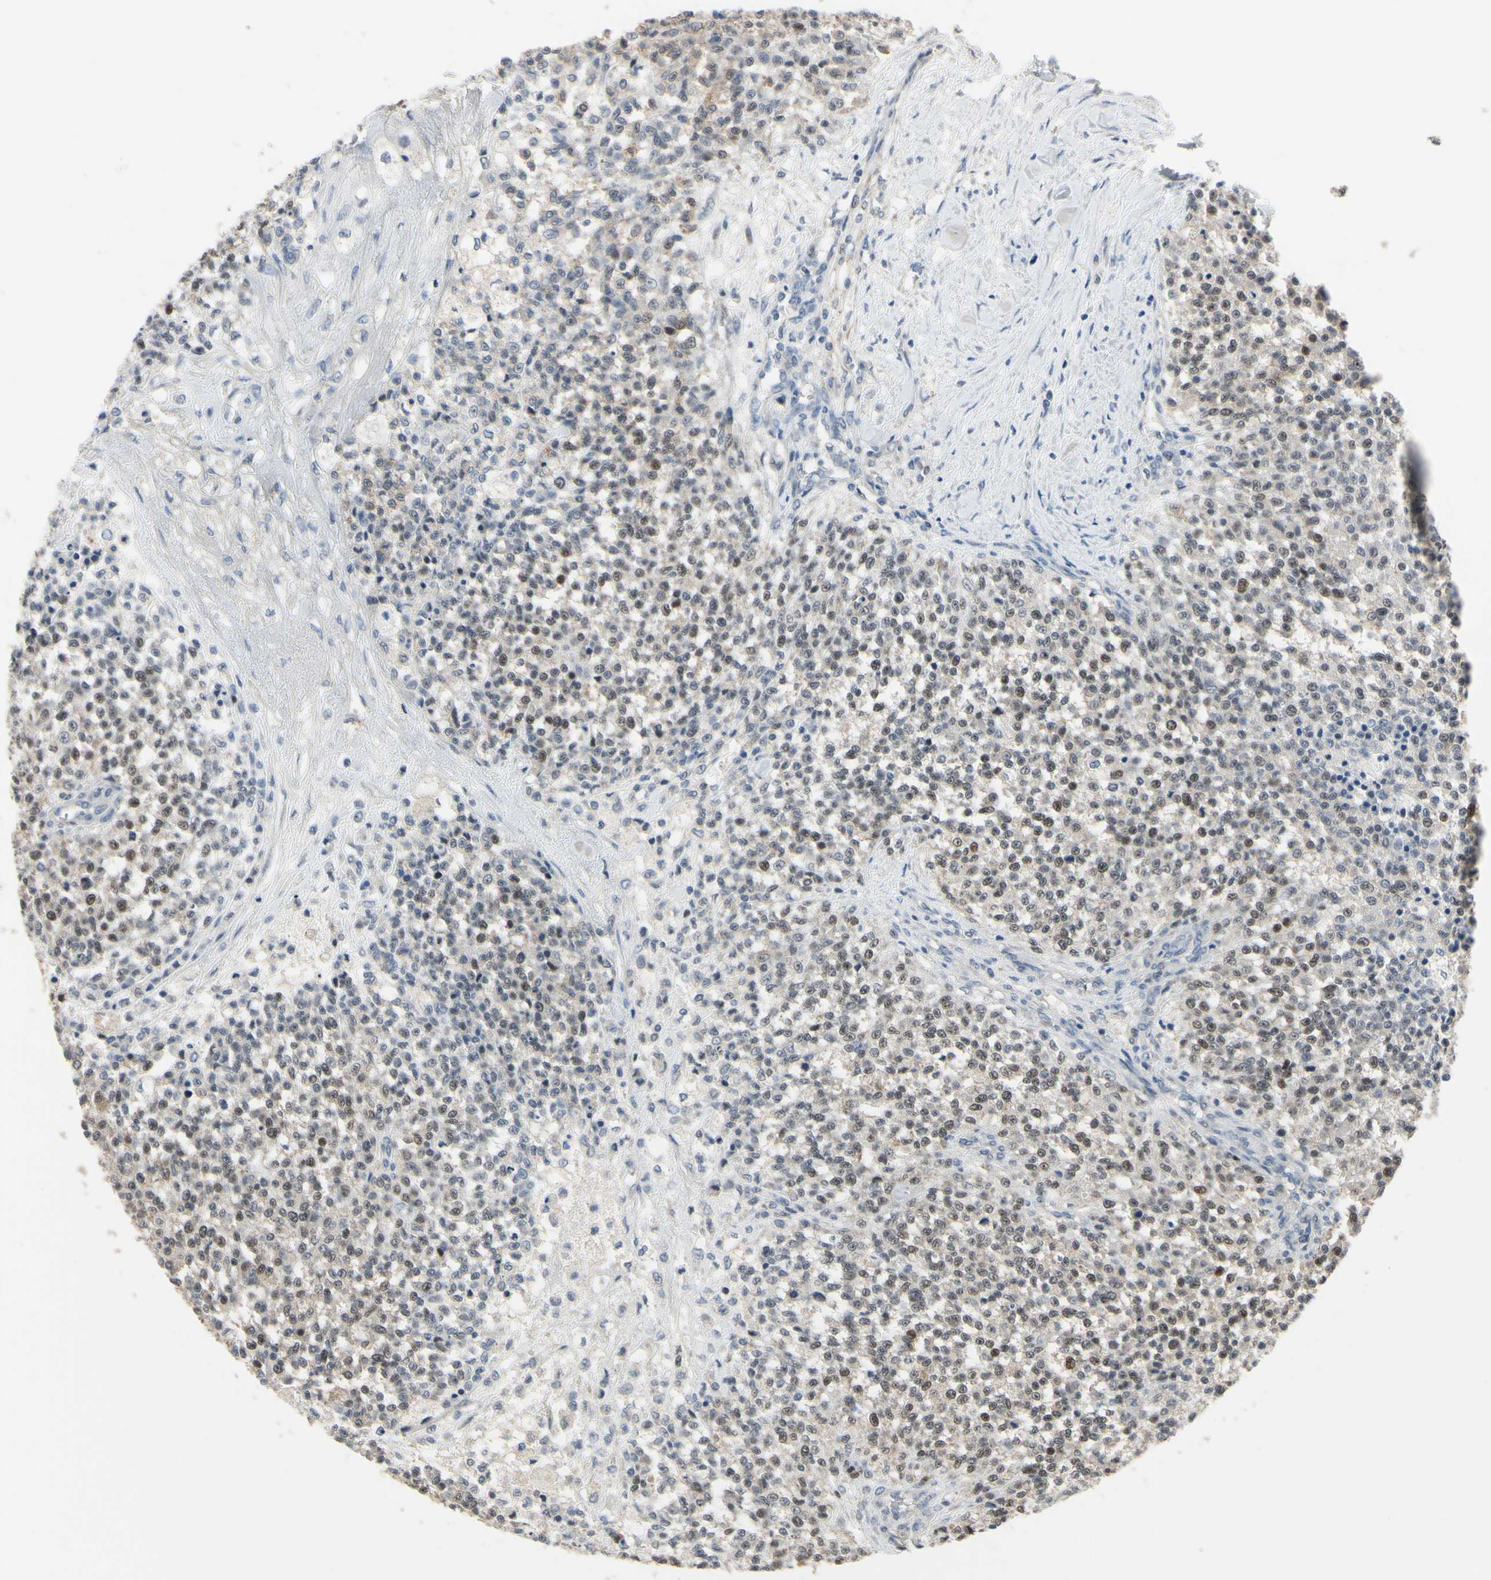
{"staining": {"intensity": "weak", "quantity": "25%-75%", "location": "nuclear"}, "tissue": "testis cancer", "cell_type": "Tumor cells", "image_type": "cancer", "snomed": [{"axis": "morphology", "description": "Seminoma, NOS"}, {"axis": "topography", "description": "Testis"}], "caption": "This is an image of IHC staining of testis cancer (seminoma), which shows weak staining in the nuclear of tumor cells.", "gene": "LHX9", "patient": {"sex": "male", "age": 59}}